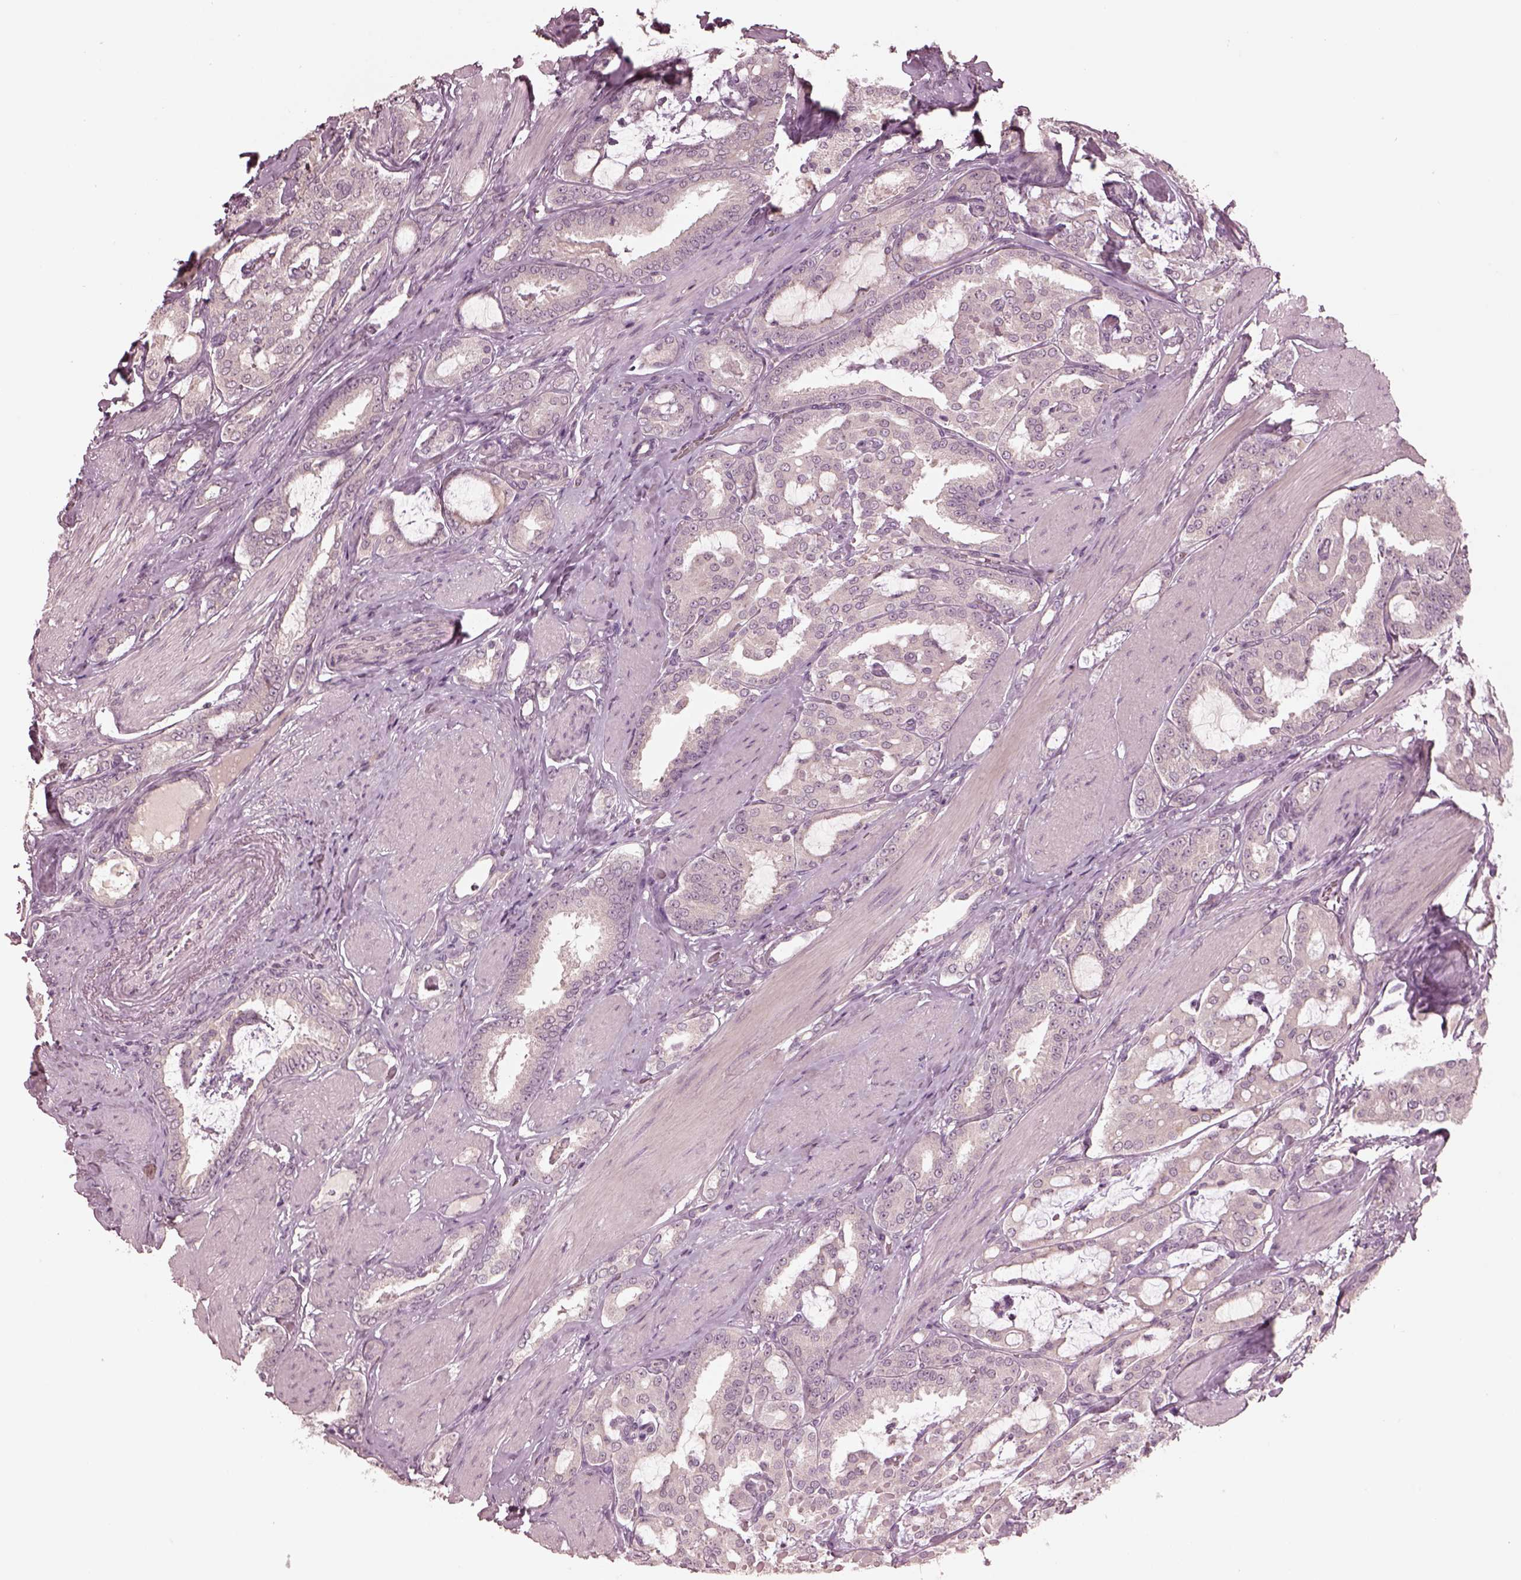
{"staining": {"intensity": "negative", "quantity": "none", "location": "none"}, "tissue": "prostate cancer", "cell_type": "Tumor cells", "image_type": "cancer", "snomed": [{"axis": "morphology", "description": "Adenocarcinoma, High grade"}, {"axis": "topography", "description": "Prostate"}], "caption": "The photomicrograph reveals no staining of tumor cells in prostate cancer (high-grade adenocarcinoma).", "gene": "RGS7", "patient": {"sex": "male", "age": 63}}